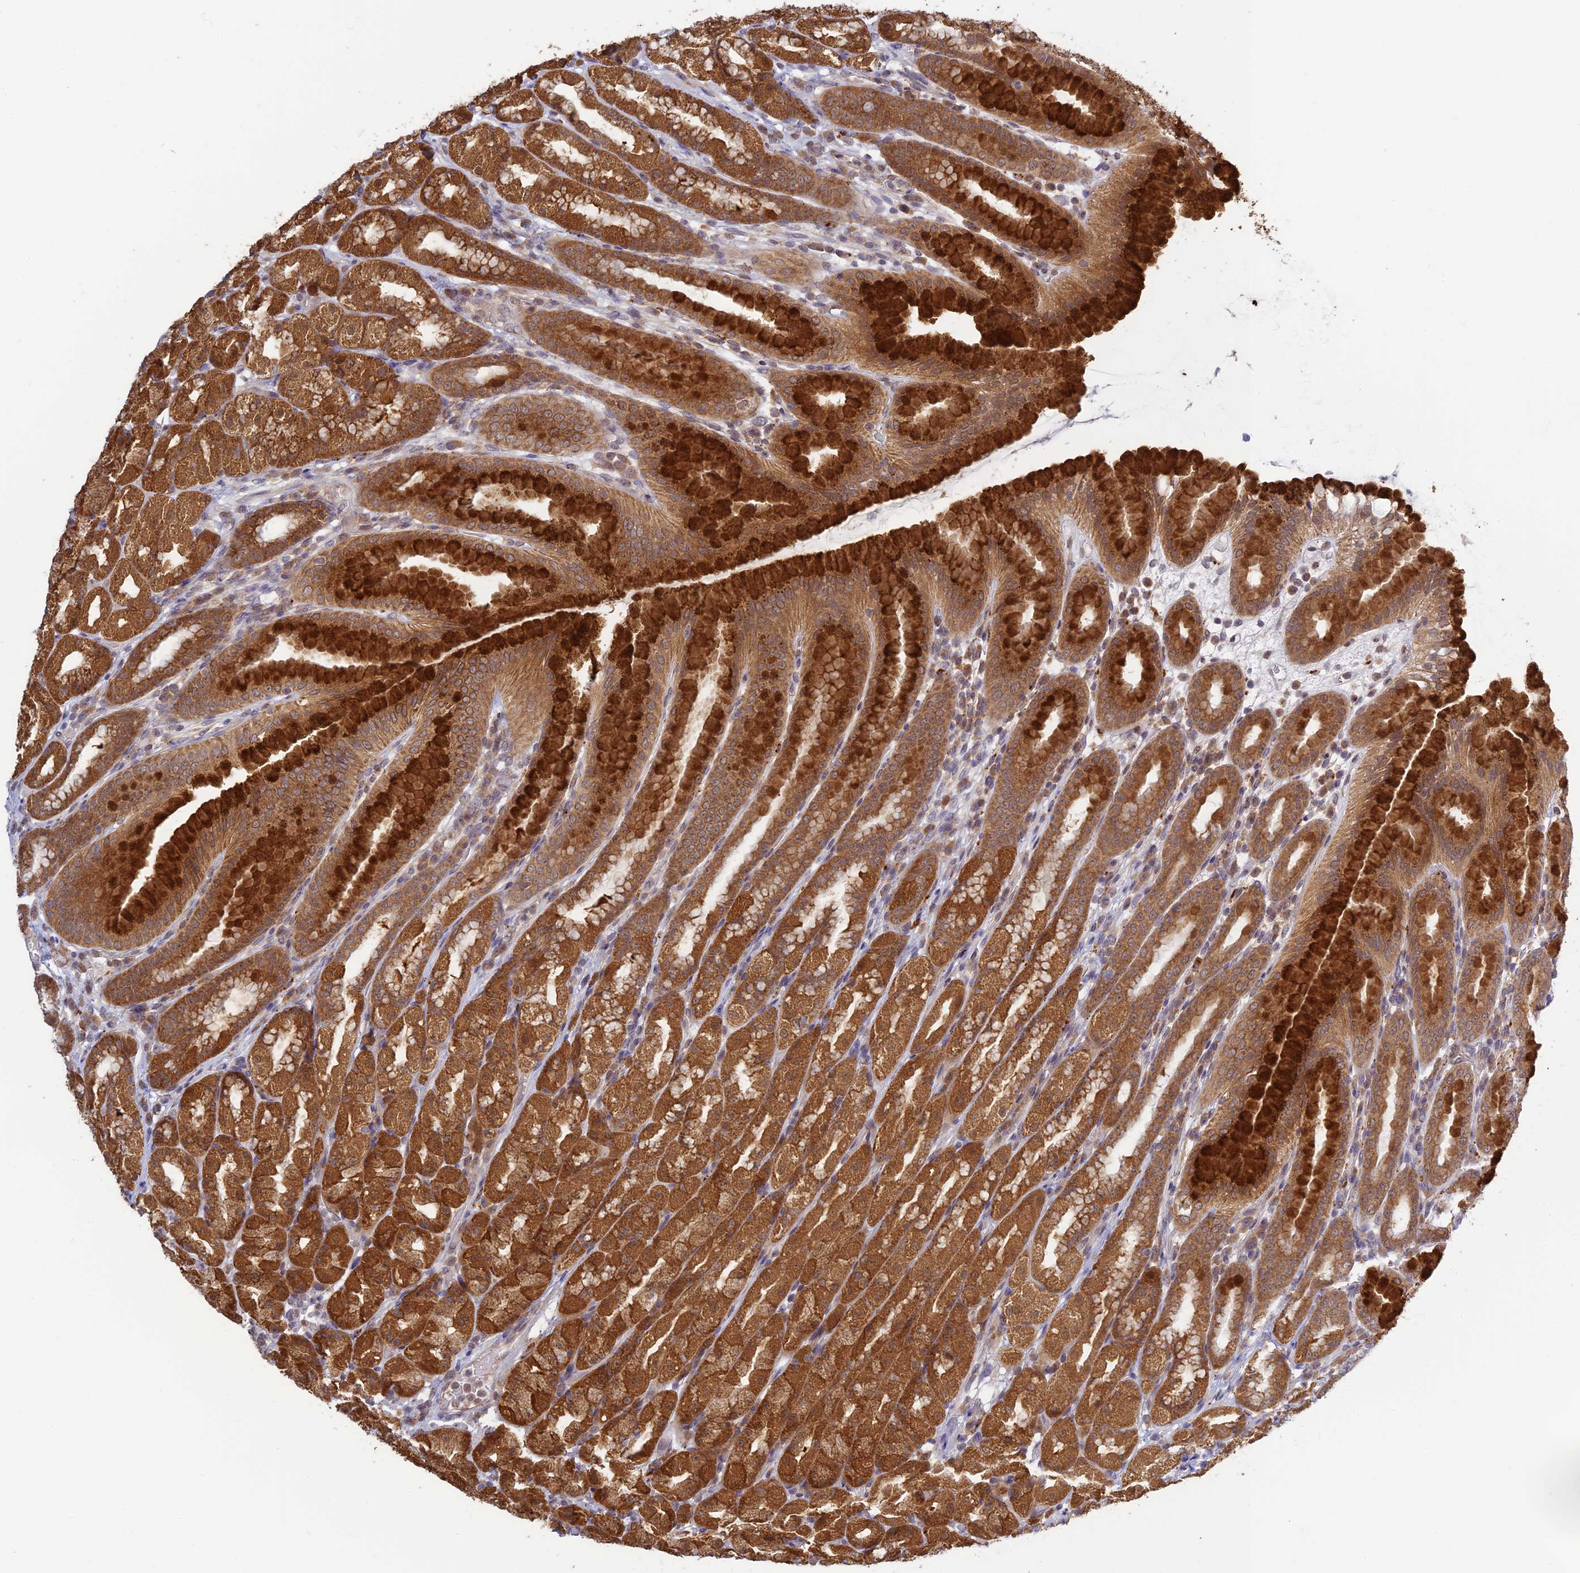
{"staining": {"intensity": "strong", "quantity": ">75%", "location": "cytoplasmic/membranous,nuclear"}, "tissue": "stomach", "cell_type": "Glandular cells", "image_type": "normal", "snomed": [{"axis": "morphology", "description": "Normal tissue, NOS"}, {"axis": "topography", "description": "Stomach, upper"}], "caption": "DAB immunohistochemical staining of benign human stomach reveals strong cytoplasmic/membranous,nuclear protein positivity in approximately >75% of glandular cells.", "gene": "SKIC8", "patient": {"sex": "male", "age": 68}}